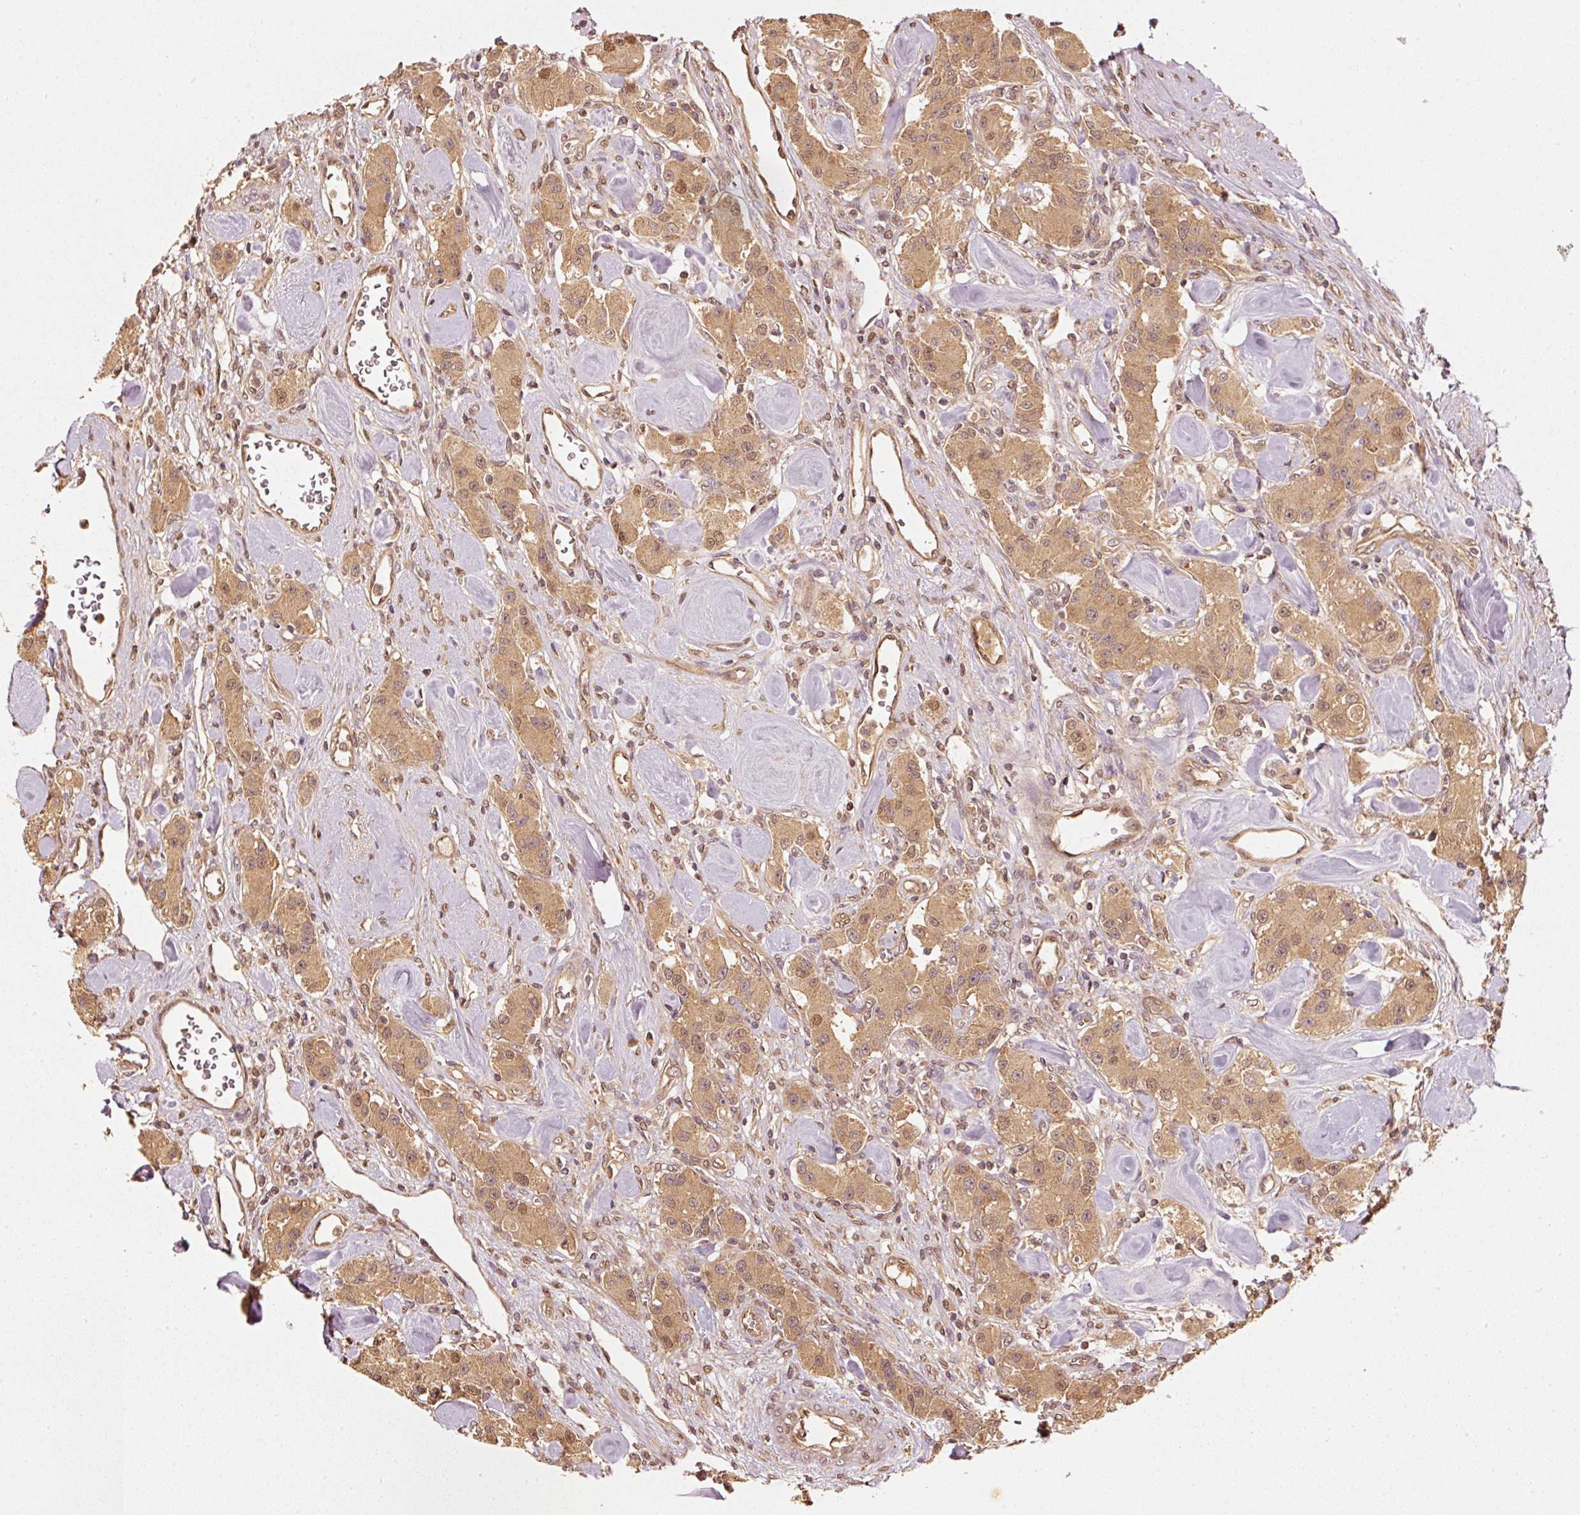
{"staining": {"intensity": "moderate", "quantity": ">75%", "location": "cytoplasmic/membranous,nuclear"}, "tissue": "carcinoid", "cell_type": "Tumor cells", "image_type": "cancer", "snomed": [{"axis": "morphology", "description": "Carcinoid, malignant, NOS"}, {"axis": "topography", "description": "Pancreas"}], "caption": "Protein expression analysis of human carcinoid reveals moderate cytoplasmic/membranous and nuclear staining in about >75% of tumor cells.", "gene": "STAU1", "patient": {"sex": "male", "age": 41}}